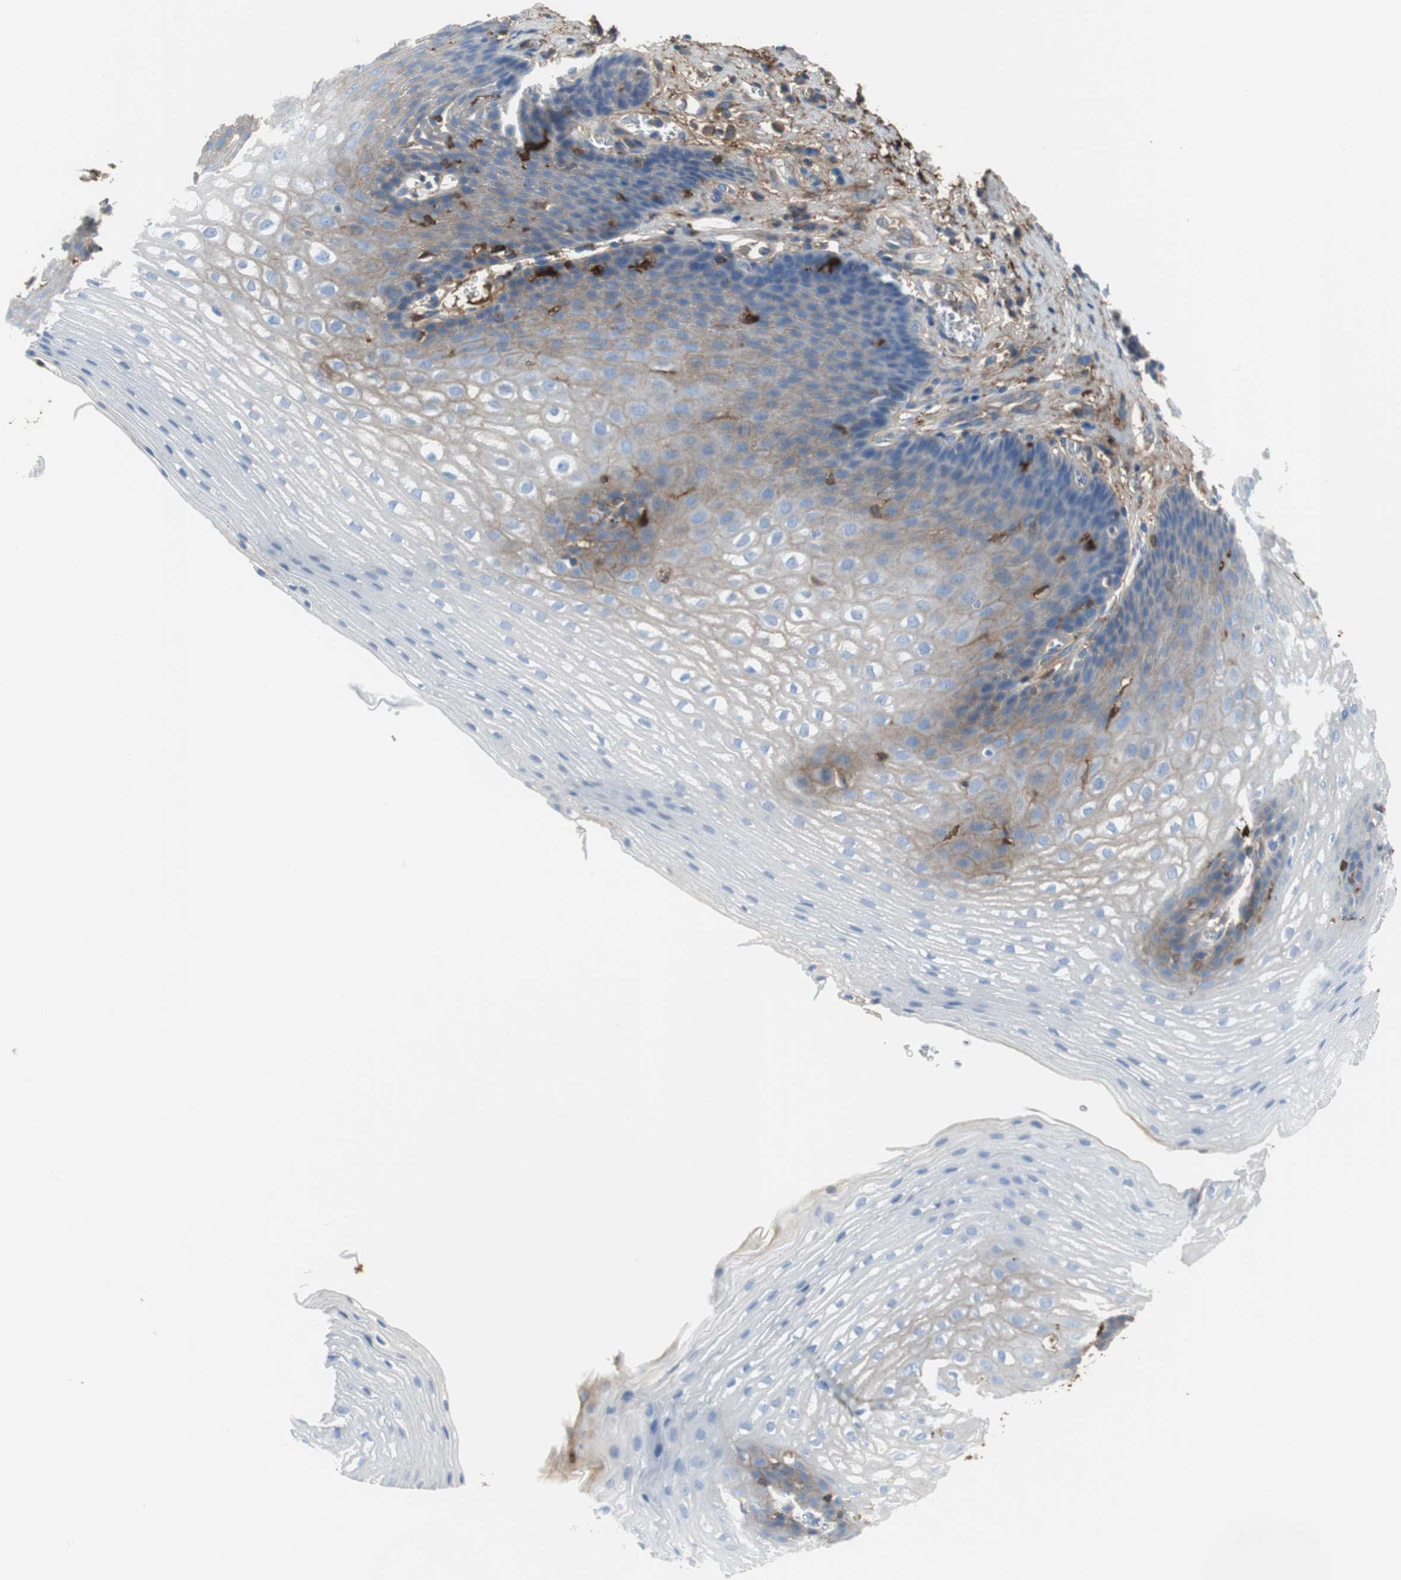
{"staining": {"intensity": "moderate", "quantity": "<25%", "location": "cytoplasmic/membranous"}, "tissue": "esophagus", "cell_type": "Squamous epithelial cells", "image_type": "normal", "snomed": [{"axis": "morphology", "description": "Normal tissue, NOS"}, {"axis": "topography", "description": "Esophagus"}], "caption": "Moderate cytoplasmic/membranous positivity is appreciated in about <25% of squamous epithelial cells in benign esophagus.", "gene": "APCS", "patient": {"sex": "male", "age": 48}}